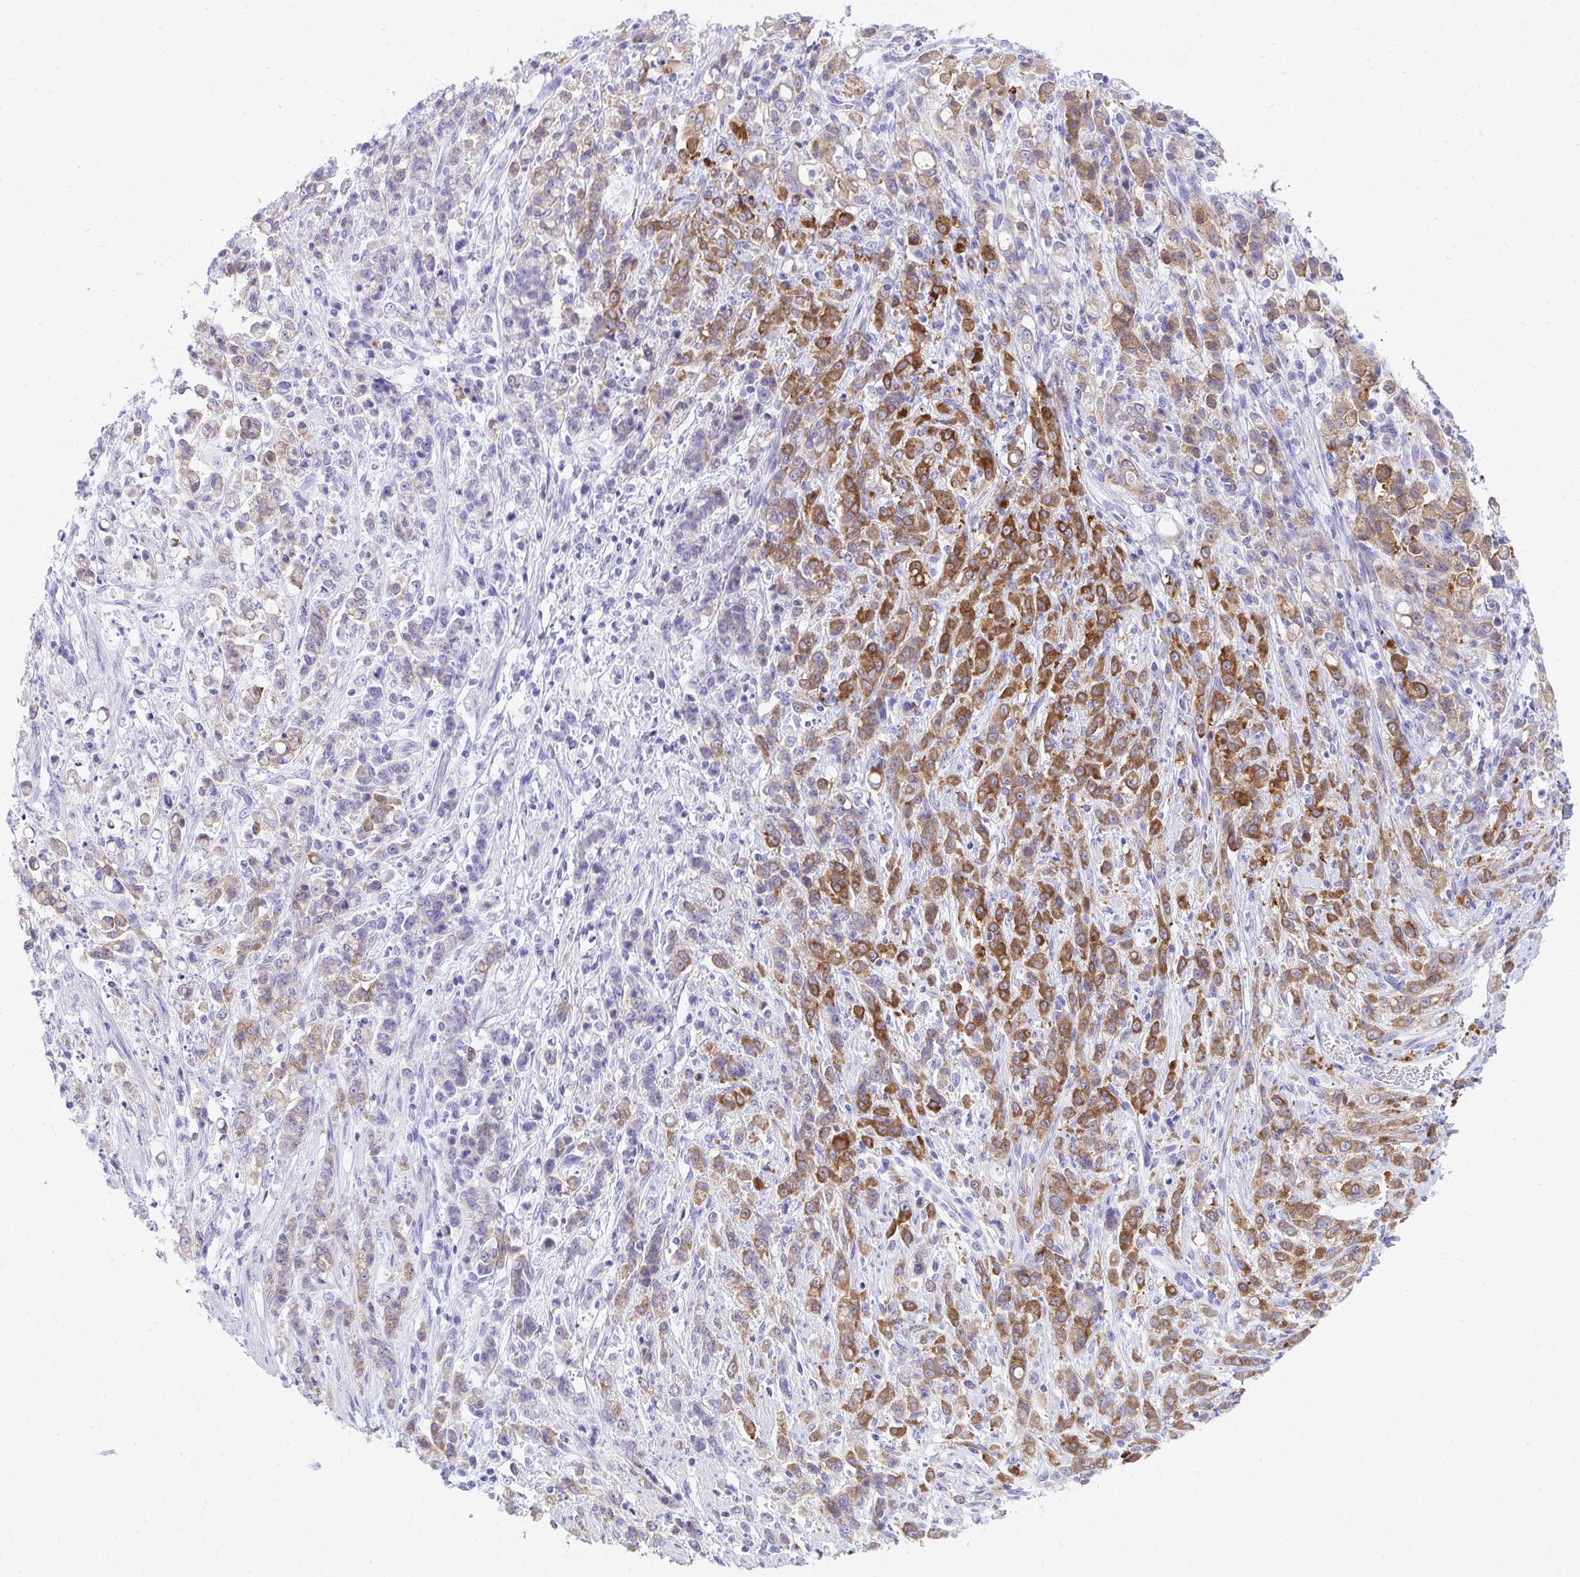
{"staining": {"intensity": "moderate", "quantity": "25%-75%", "location": "cytoplasmic/membranous"}, "tissue": "stomach cancer", "cell_type": "Tumor cells", "image_type": "cancer", "snomed": [{"axis": "morphology", "description": "Adenocarcinoma, NOS"}, {"axis": "topography", "description": "Stomach"}], "caption": "Tumor cells demonstrate medium levels of moderate cytoplasmic/membranous staining in about 25%-75% of cells in human stomach adenocarcinoma.", "gene": "SEC14L3", "patient": {"sex": "female", "age": 60}}